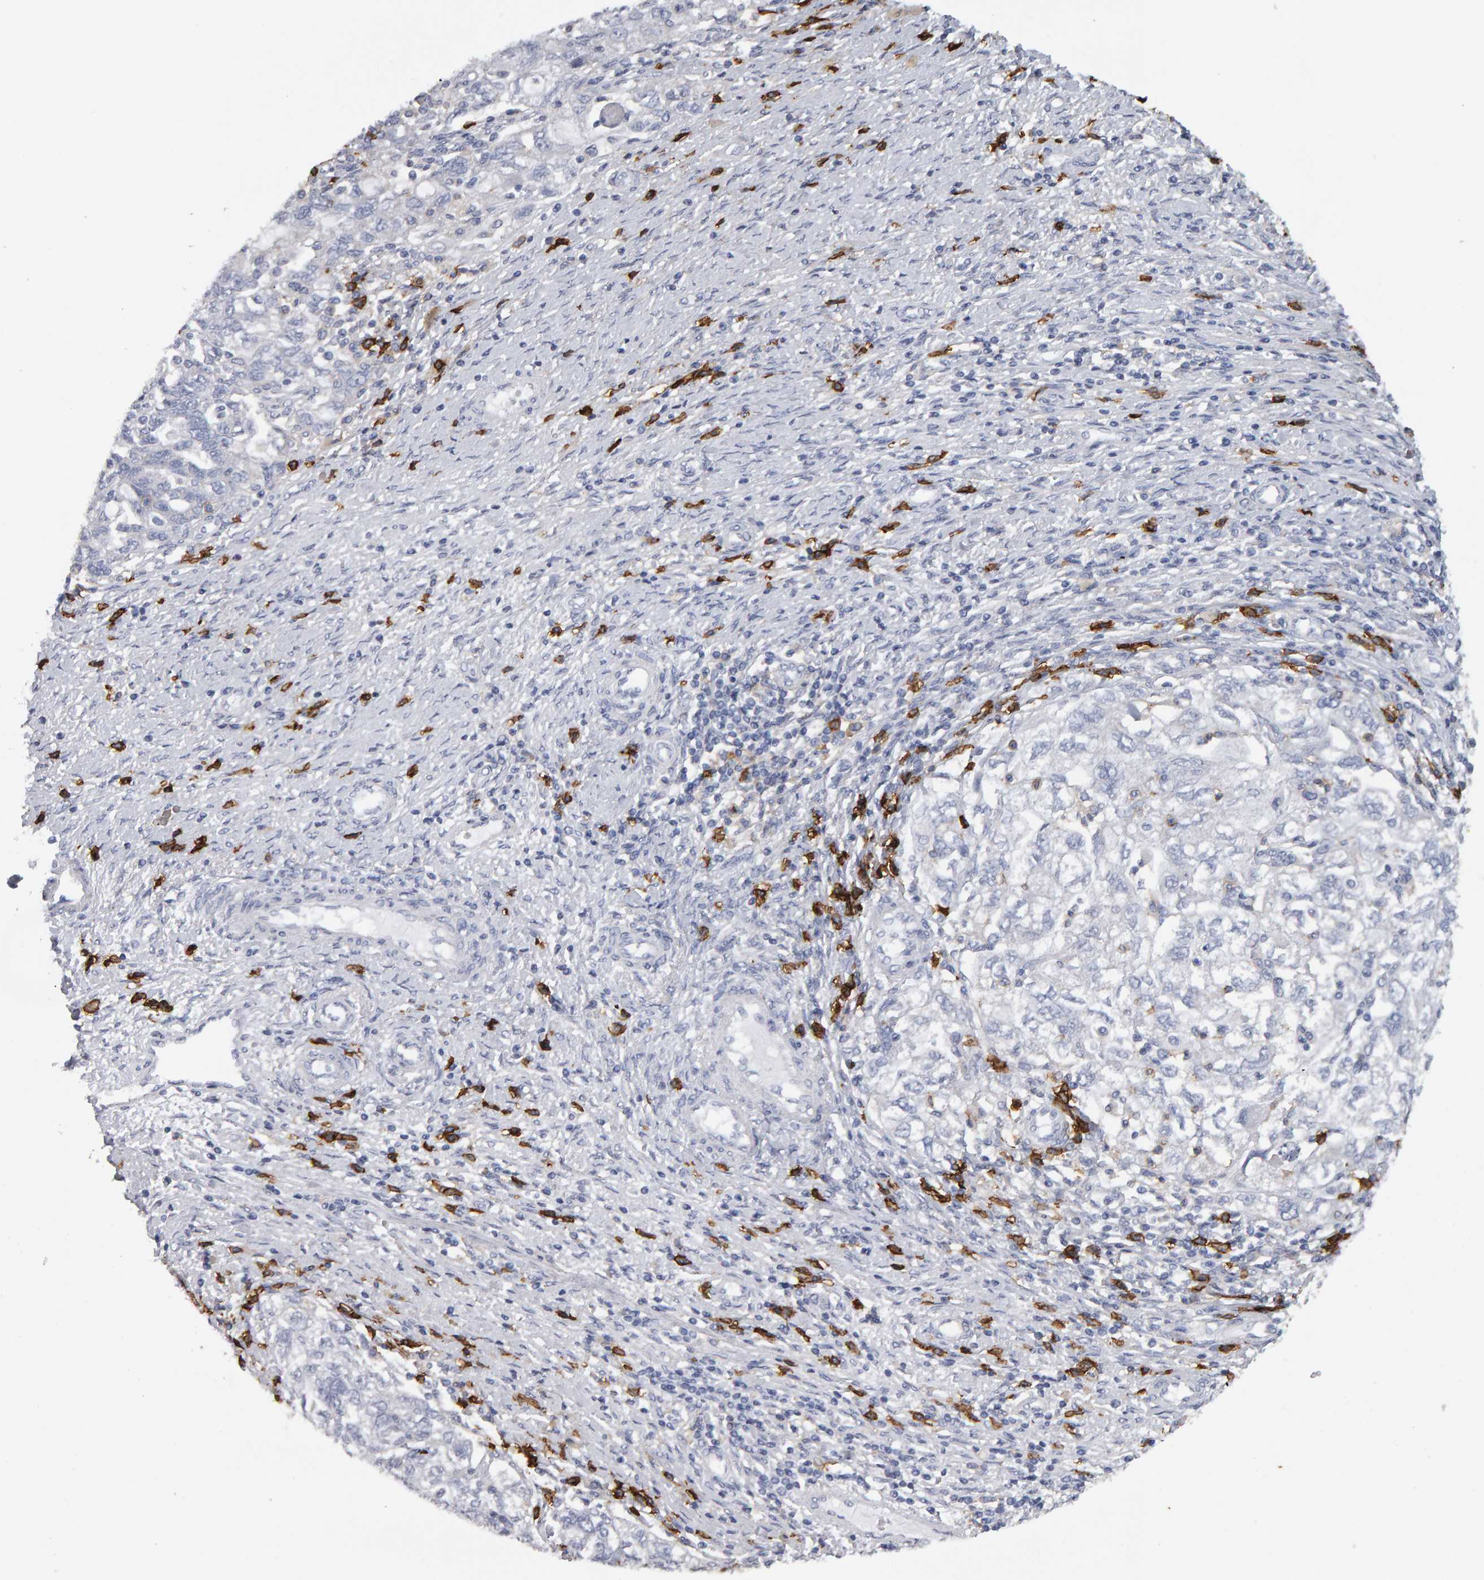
{"staining": {"intensity": "negative", "quantity": "none", "location": "none"}, "tissue": "ovarian cancer", "cell_type": "Tumor cells", "image_type": "cancer", "snomed": [{"axis": "morphology", "description": "Carcinoma, NOS"}, {"axis": "morphology", "description": "Cystadenocarcinoma, serous, NOS"}, {"axis": "topography", "description": "Ovary"}], "caption": "Tumor cells are negative for brown protein staining in ovarian cancer (serous cystadenocarcinoma).", "gene": "CD38", "patient": {"sex": "female", "age": 69}}